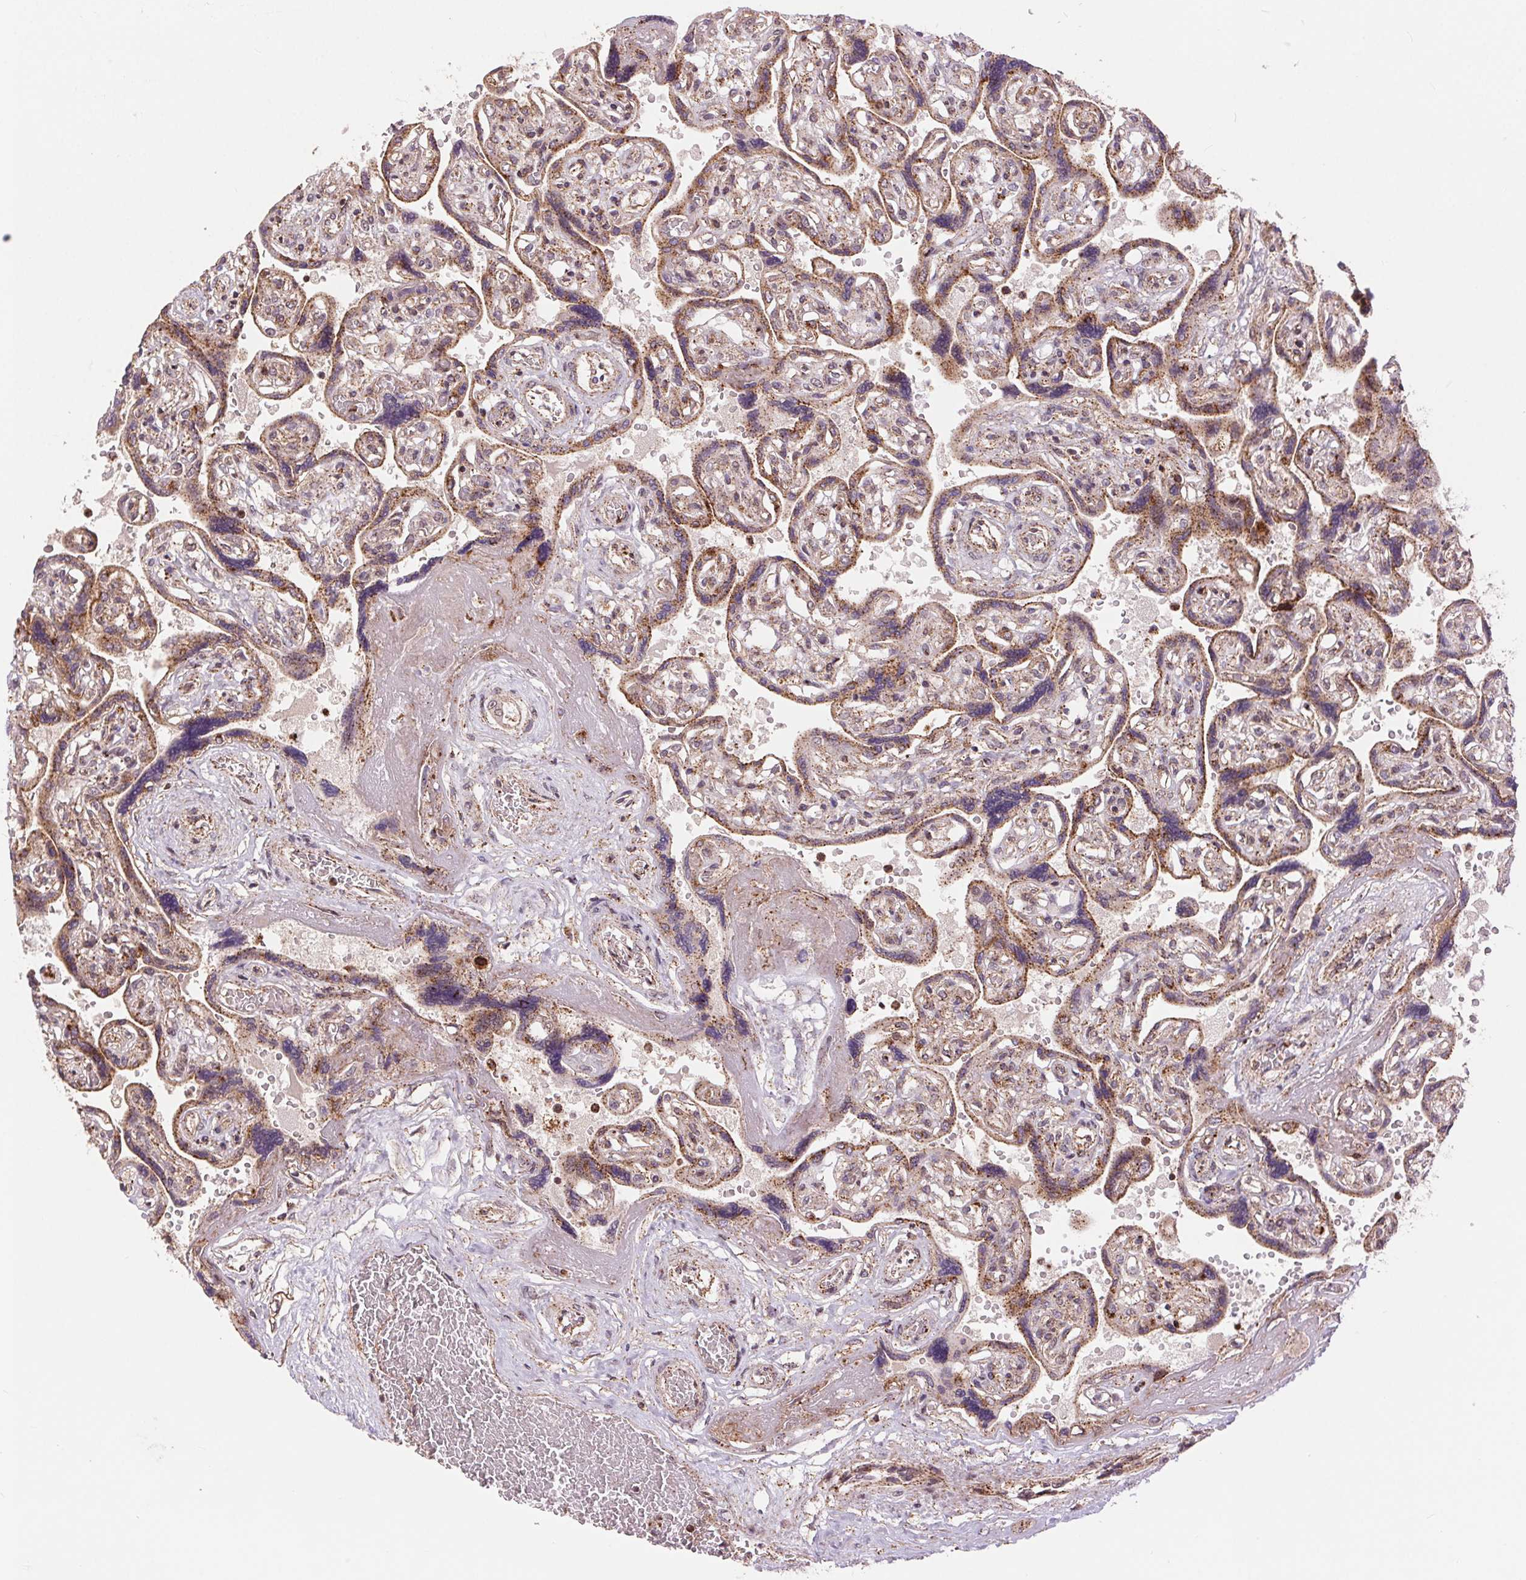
{"staining": {"intensity": "weak", "quantity": ">75%", "location": "nuclear"}, "tissue": "placenta", "cell_type": "Decidual cells", "image_type": "normal", "snomed": [{"axis": "morphology", "description": "Normal tissue, NOS"}, {"axis": "topography", "description": "Placenta"}], "caption": "Decidual cells exhibit low levels of weak nuclear expression in approximately >75% of cells in unremarkable human placenta.", "gene": "CHMP4B", "patient": {"sex": "female", "age": 32}}